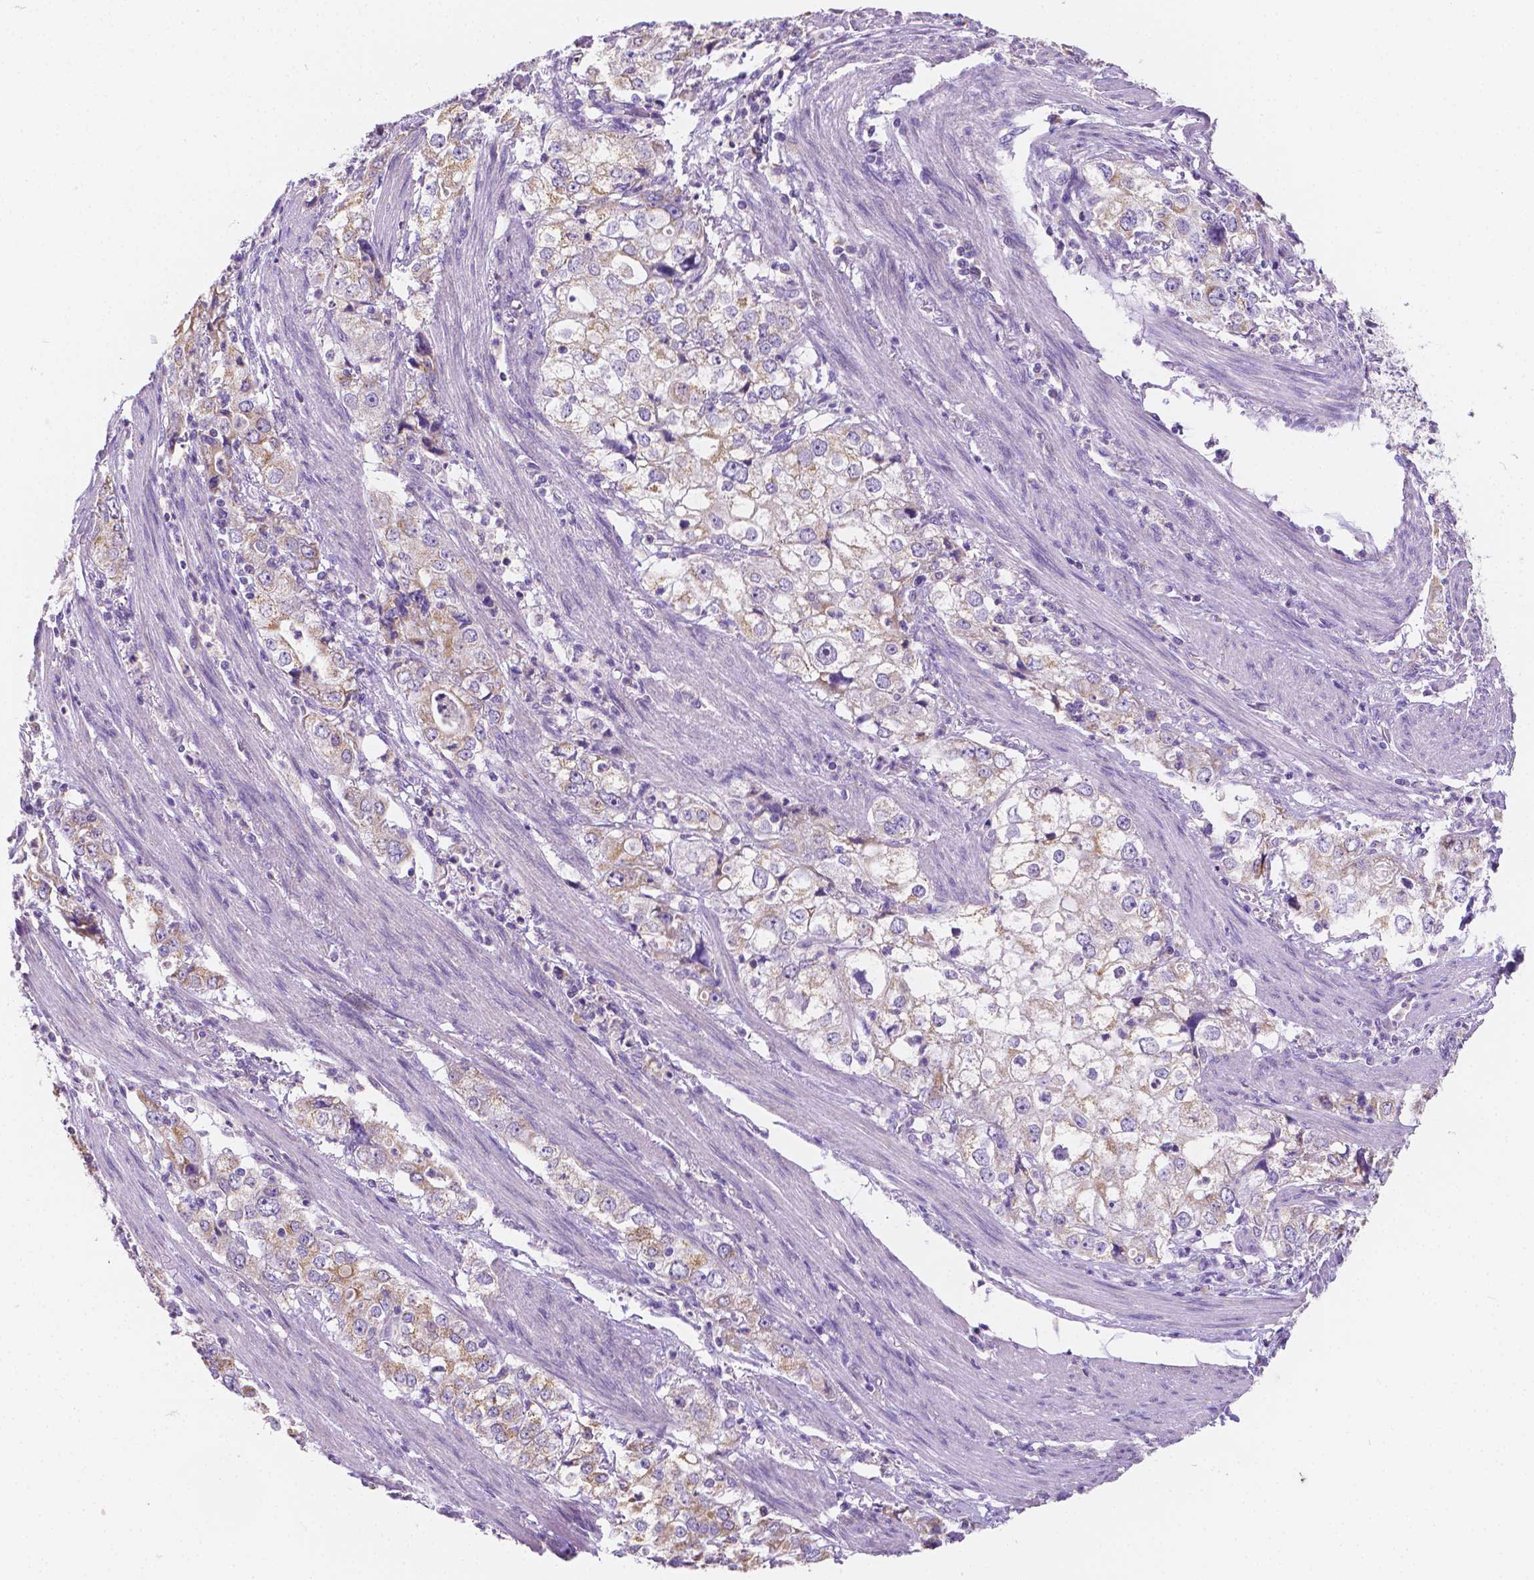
{"staining": {"intensity": "weak", "quantity": "<25%", "location": "cytoplasmic/membranous"}, "tissue": "stomach cancer", "cell_type": "Tumor cells", "image_type": "cancer", "snomed": [{"axis": "morphology", "description": "Adenocarcinoma, NOS"}, {"axis": "topography", "description": "Stomach, upper"}], "caption": "Immunohistochemical staining of adenocarcinoma (stomach) reveals no significant expression in tumor cells. Brightfield microscopy of IHC stained with DAB (3,3'-diaminobenzidine) (brown) and hematoxylin (blue), captured at high magnification.", "gene": "TMEM130", "patient": {"sex": "male", "age": 75}}